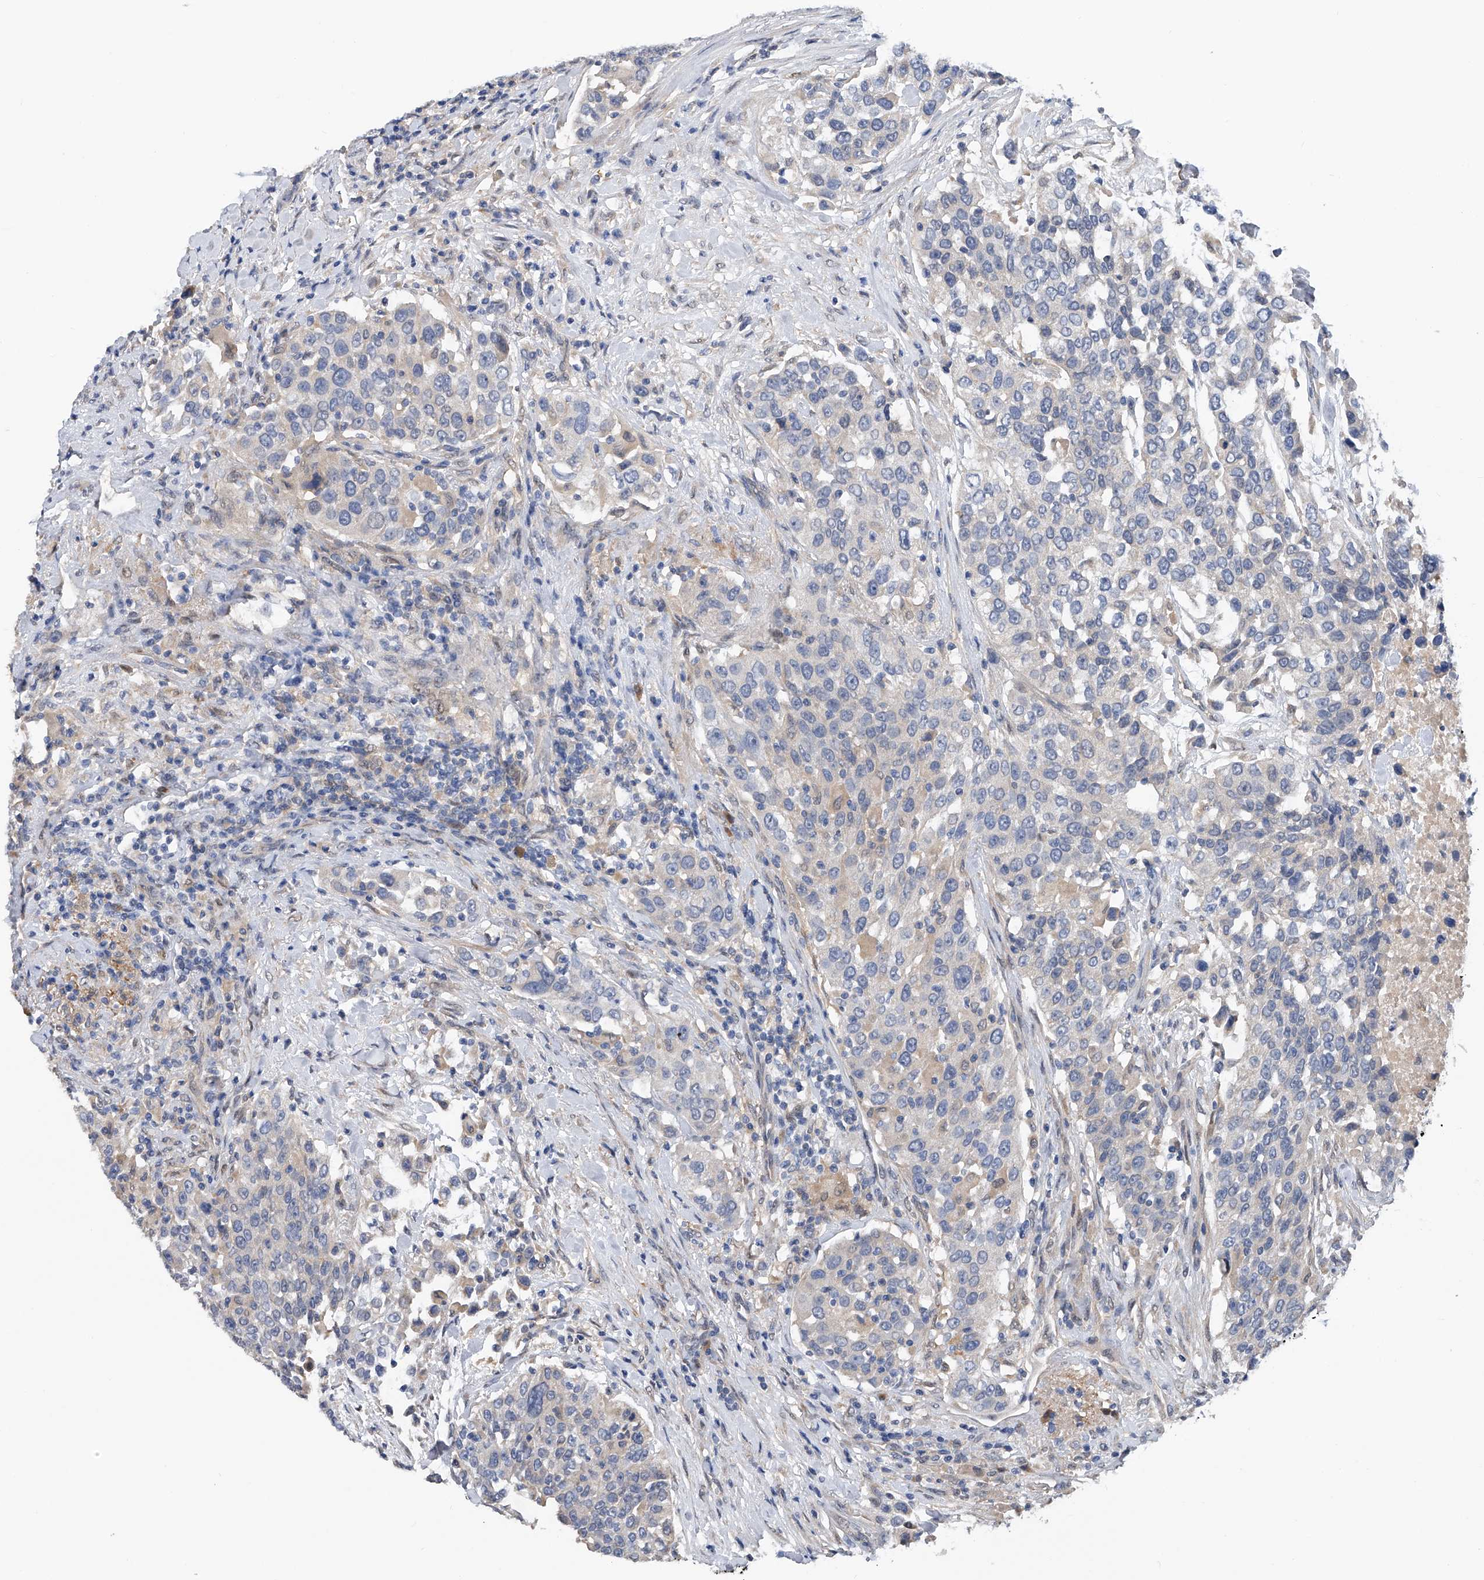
{"staining": {"intensity": "negative", "quantity": "none", "location": "none"}, "tissue": "urothelial cancer", "cell_type": "Tumor cells", "image_type": "cancer", "snomed": [{"axis": "morphology", "description": "Urothelial carcinoma, High grade"}, {"axis": "topography", "description": "Urinary bladder"}], "caption": "This is an IHC histopathology image of urothelial carcinoma (high-grade). There is no positivity in tumor cells.", "gene": "PGM3", "patient": {"sex": "female", "age": 80}}